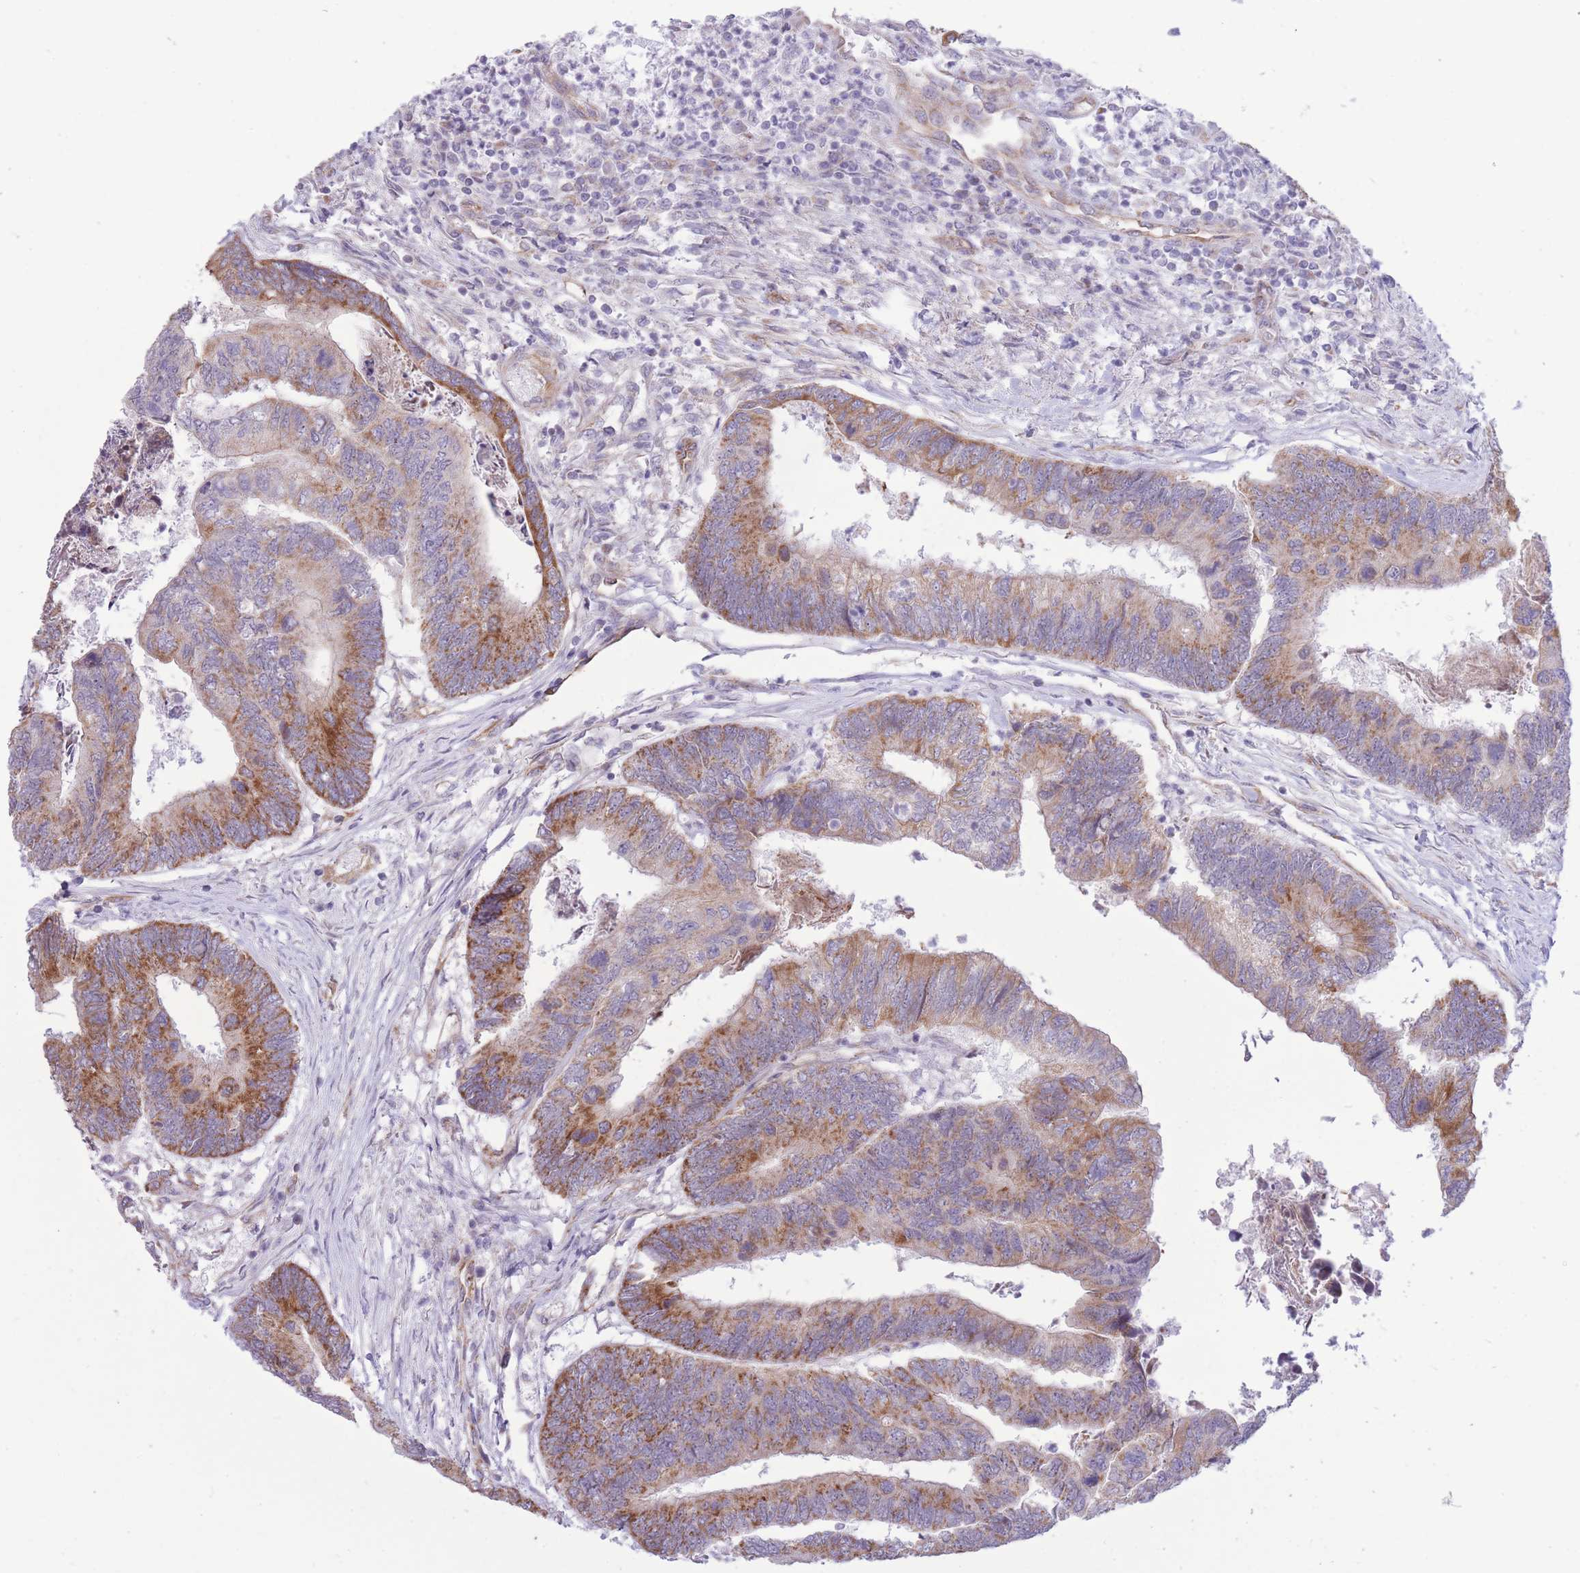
{"staining": {"intensity": "moderate", "quantity": "25%-75%", "location": "cytoplasmic/membranous"}, "tissue": "colorectal cancer", "cell_type": "Tumor cells", "image_type": "cancer", "snomed": [{"axis": "morphology", "description": "Adenocarcinoma, NOS"}, {"axis": "topography", "description": "Colon"}], "caption": "Moderate cytoplasmic/membranous staining for a protein is appreciated in about 25%-75% of tumor cells of colorectal cancer using immunohistochemistry.", "gene": "MRPS31", "patient": {"sex": "female", "age": 67}}